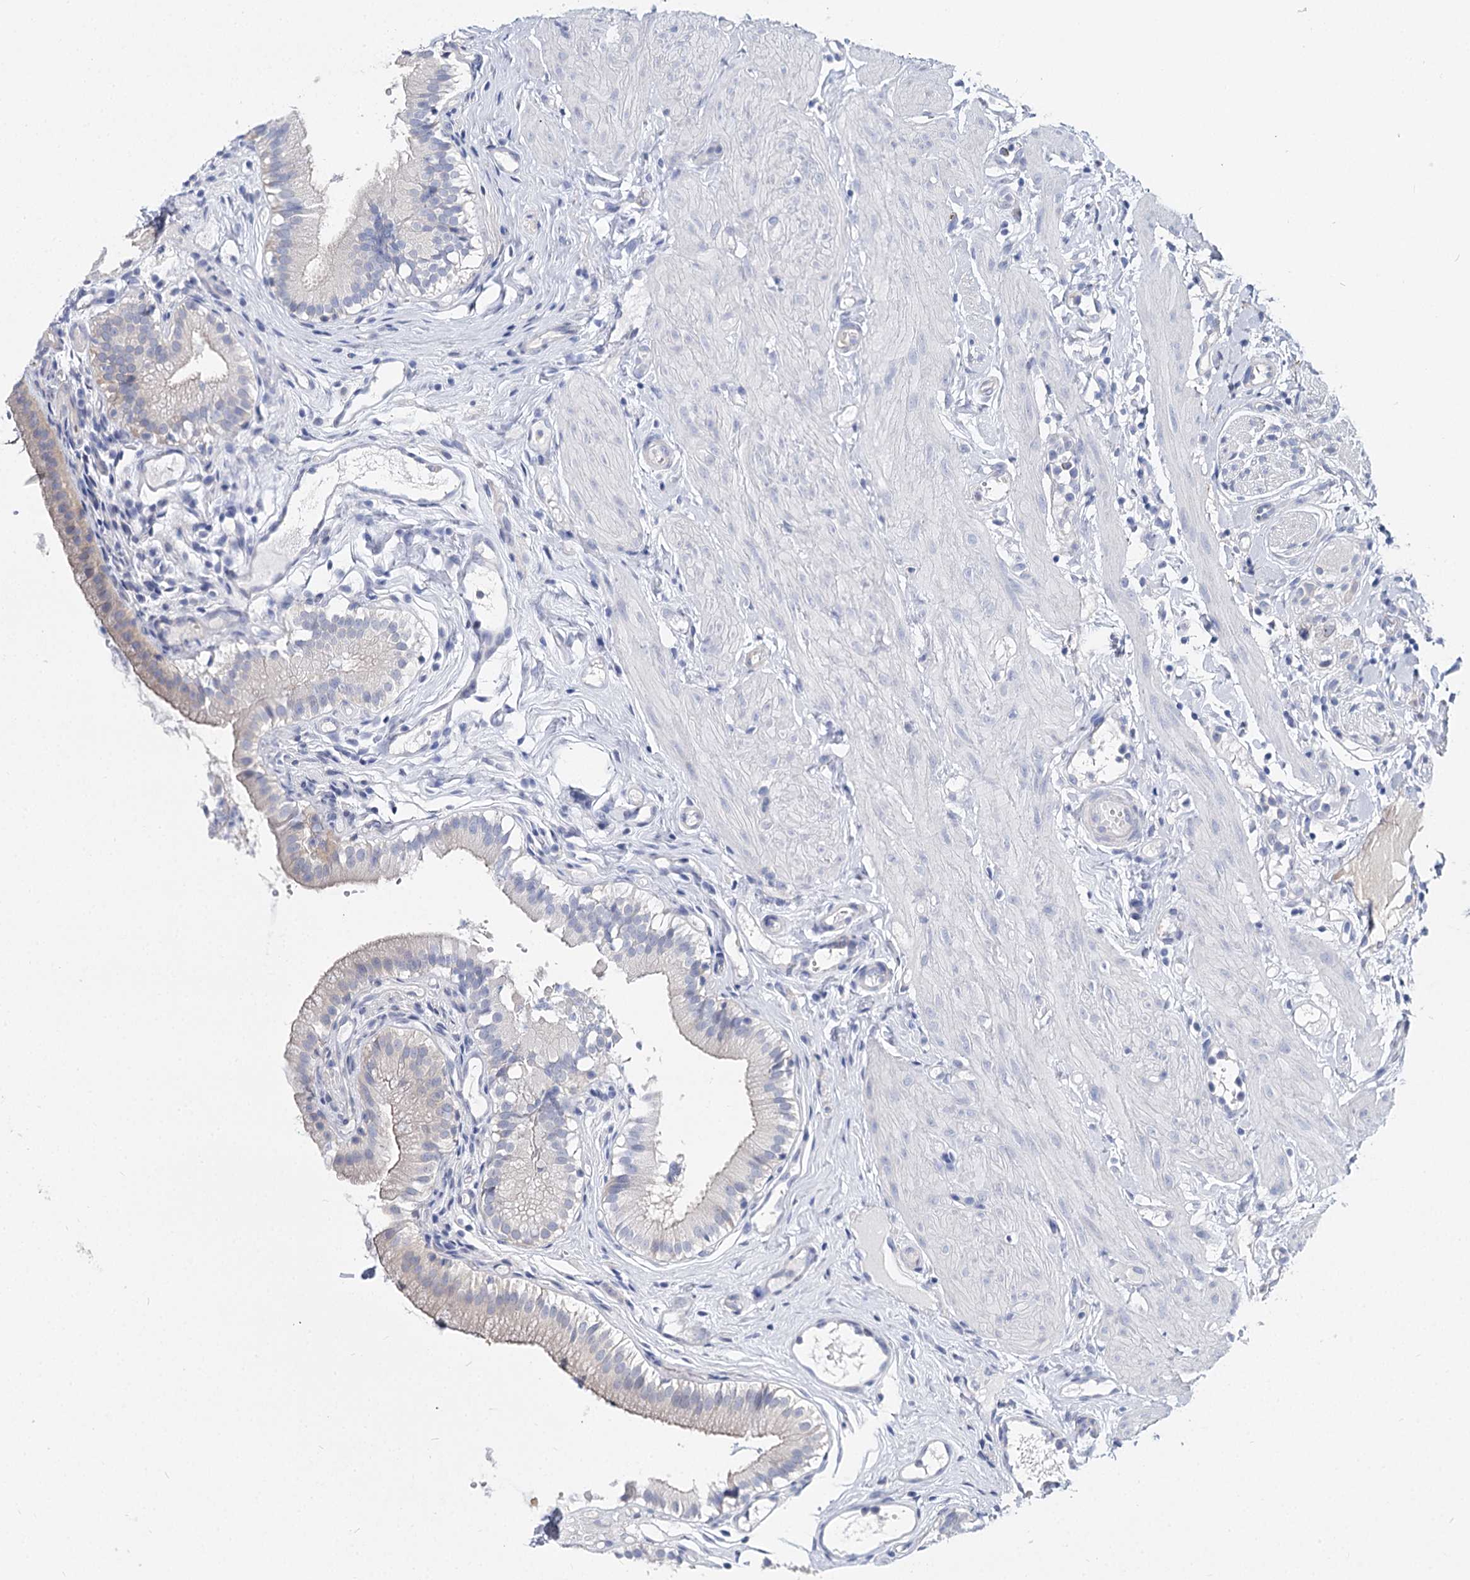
{"staining": {"intensity": "negative", "quantity": "none", "location": "none"}, "tissue": "gallbladder", "cell_type": "Glandular cells", "image_type": "normal", "snomed": [{"axis": "morphology", "description": "Normal tissue, NOS"}, {"axis": "topography", "description": "Gallbladder"}], "caption": "DAB immunohistochemical staining of unremarkable gallbladder exhibits no significant expression in glandular cells.", "gene": "UGP2", "patient": {"sex": "female", "age": 26}}